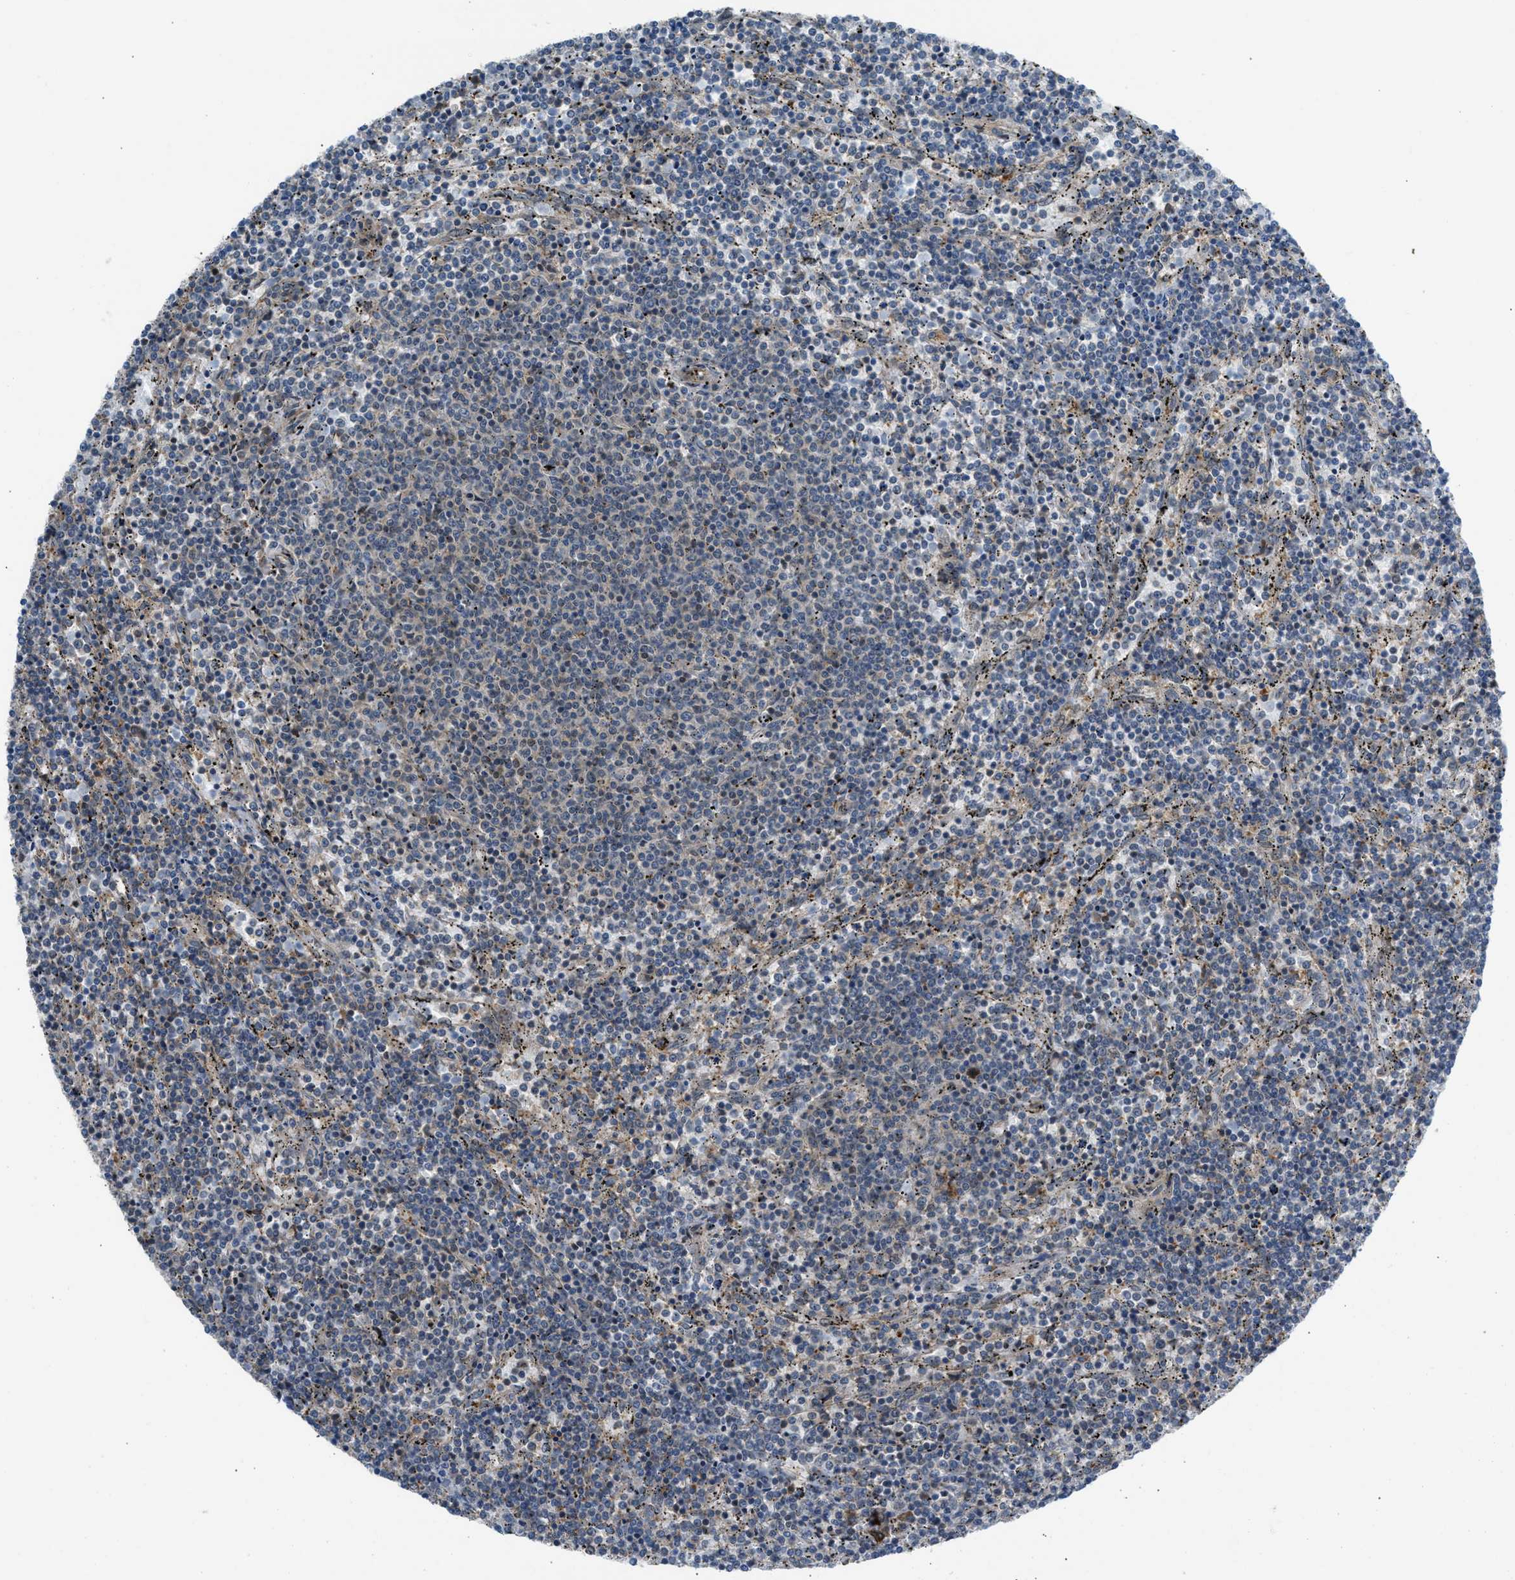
{"staining": {"intensity": "weak", "quantity": "25%-75%", "location": "cytoplasmic/membranous"}, "tissue": "lymphoma", "cell_type": "Tumor cells", "image_type": "cancer", "snomed": [{"axis": "morphology", "description": "Malignant lymphoma, non-Hodgkin's type, Low grade"}, {"axis": "topography", "description": "Spleen"}], "caption": "Lymphoma stained with a protein marker exhibits weak staining in tumor cells.", "gene": "SESN2", "patient": {"sex": "female", "age": 50}}